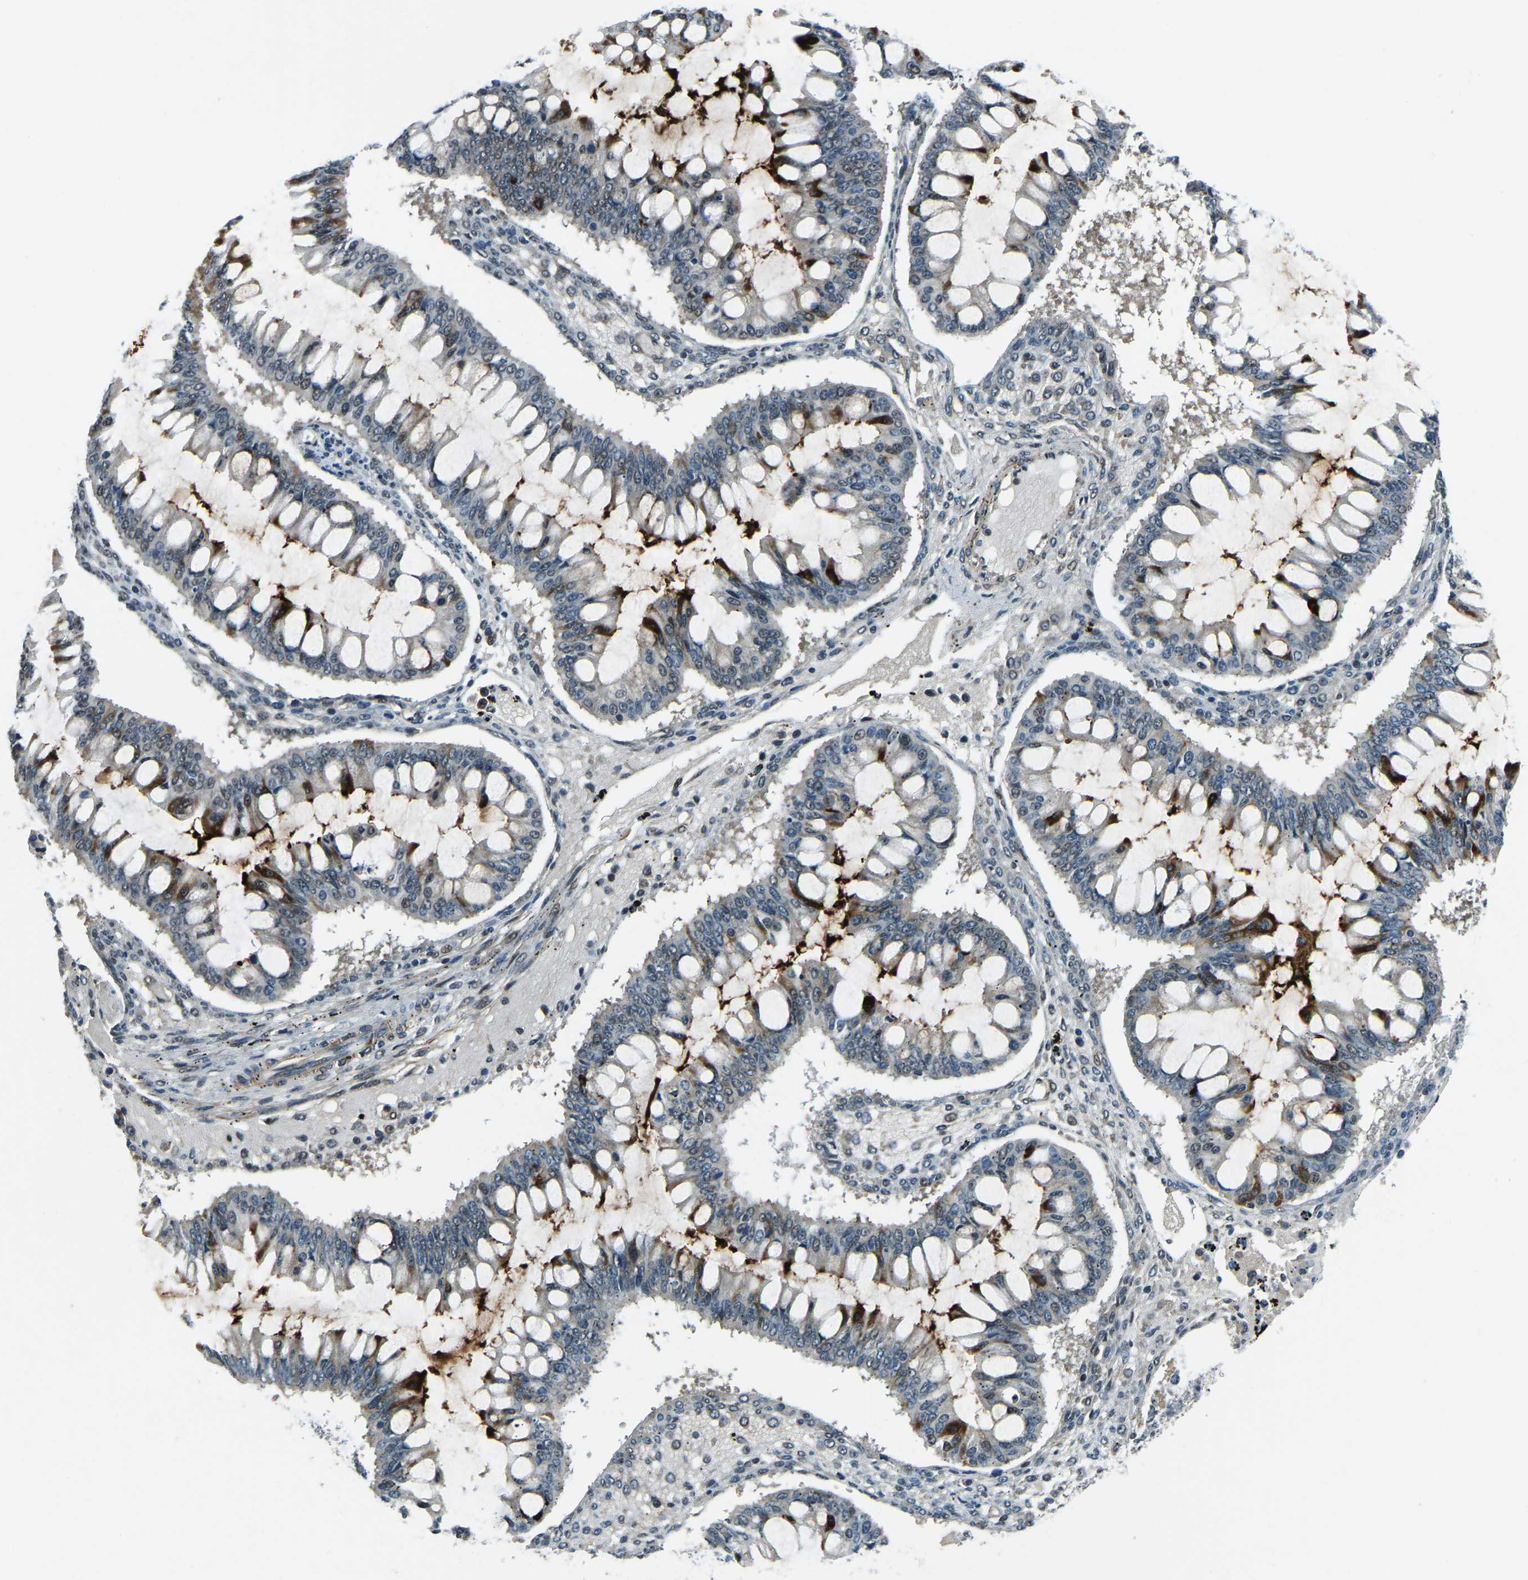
{"staining": {"intensity": "strong", "quantity": "<25%", "location": "cytoplasmic/membranous"}, "tissue": "ovarian cancer", "cell_type": "Tumor cells", "image_type": "cancer", "snomed": [{"axis": "morphology", "description": "Cystadenocarcinoma, mucinous, NOS"}, {"axis": "topography", "description": "Ovary"}], "caption": "DAB (3,3'-diaminobenzidine) immunohistochemical staining of human ovarian cancer (mucinous cystadenocarcinoma) shows strong cytoplasmic/membranous protein expression in about <25% of tumor cells.", "gene": "PRCC", "patient": {"sex": "female", "age": 73}}